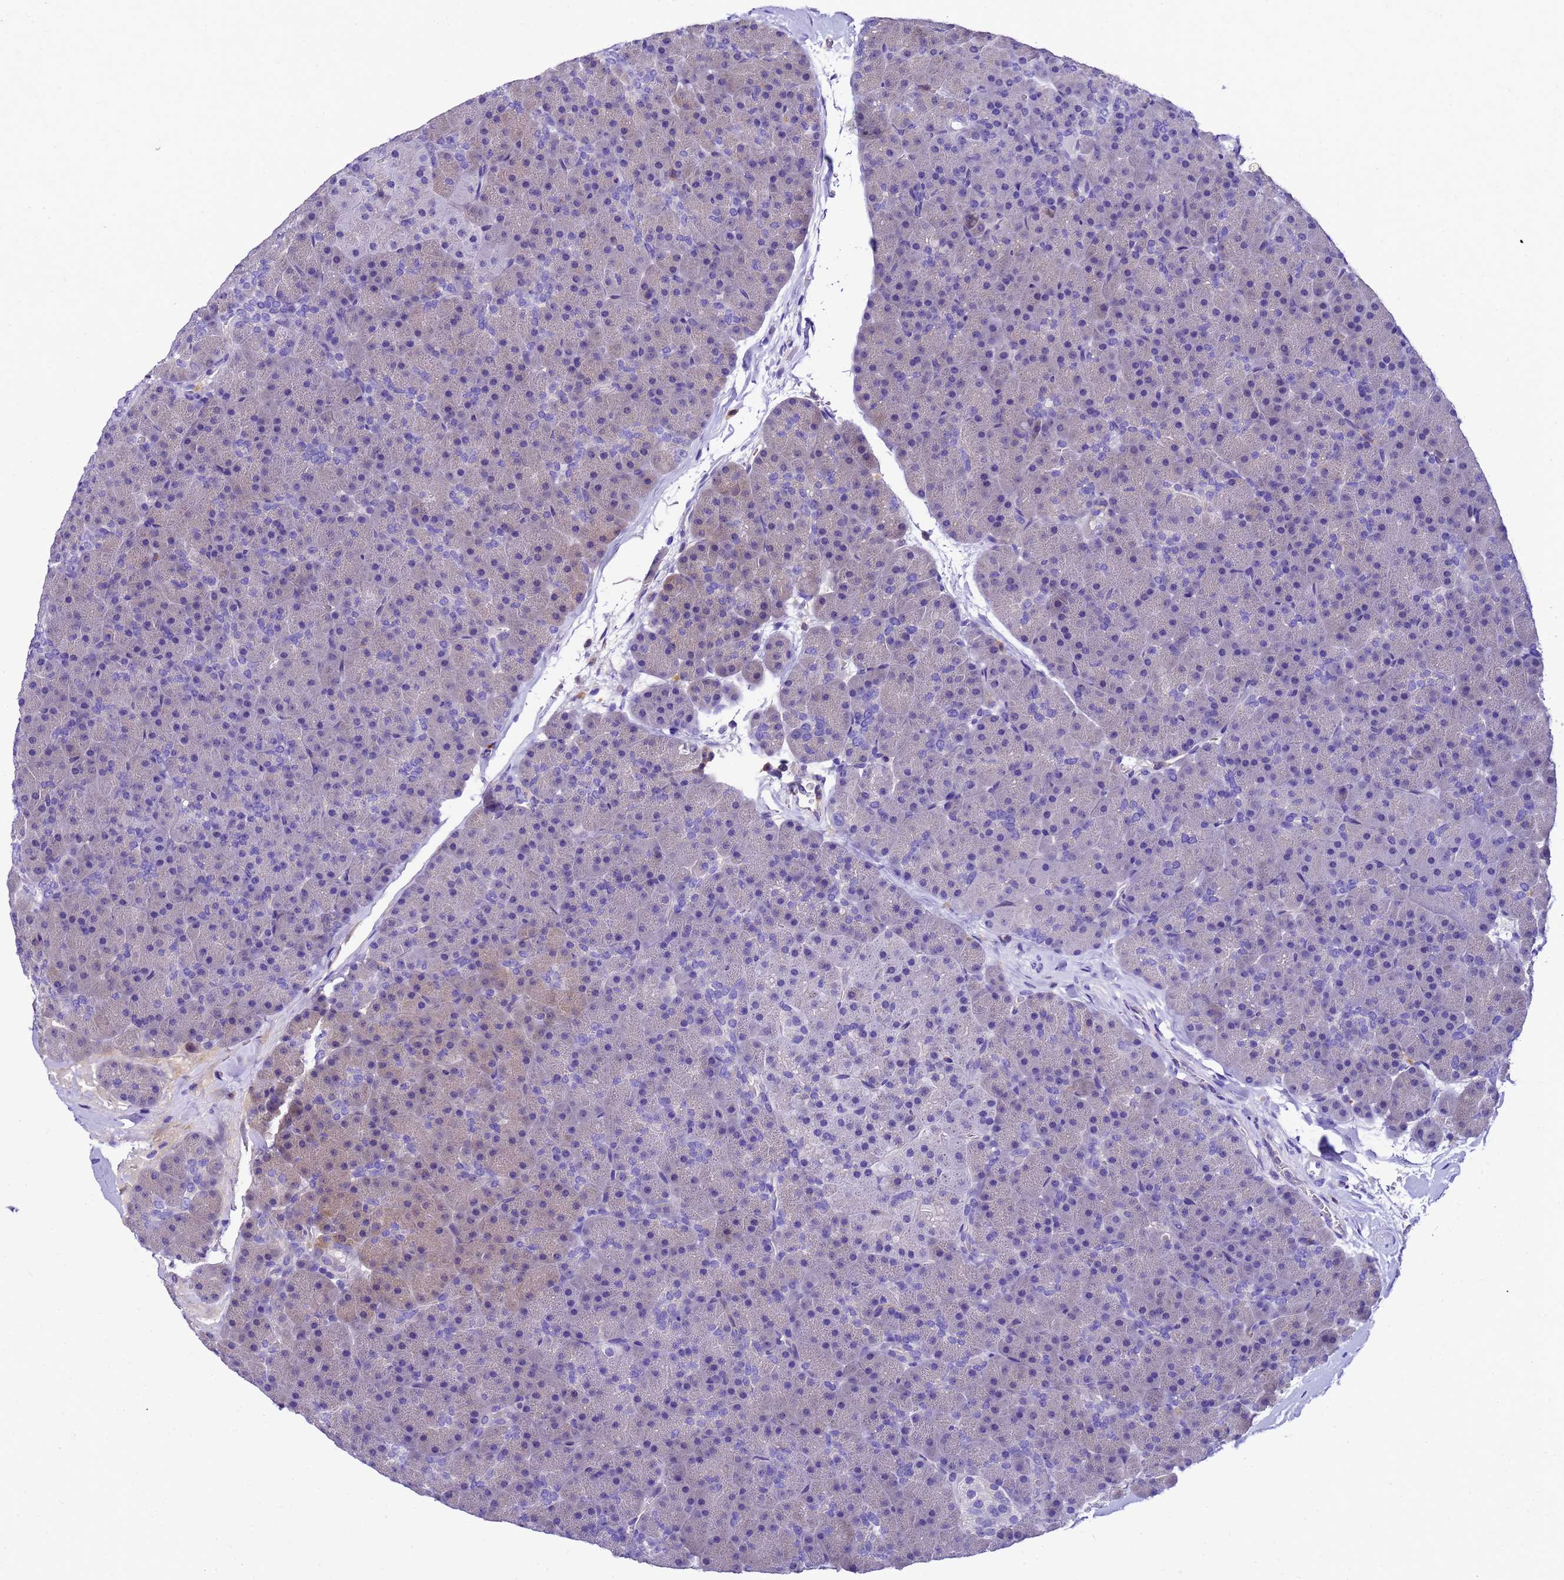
{"staining": {"intensity": "weak", "quantity": "<25%", "location": "cytoplasmic/membranous"}, "tissue": "pancreas", "cell_type": "Exocrine glandular cells", "image_type": "normal", "snomed": [{"axis": "morphology", "description": "Normal tissue, NOS"}, {"axis": "topography", "description": "Pancreas"}], "caption": "Immunohistochemical staining of unremarkable human pancreas shows no significant expression in exocrine glandular cells.", "gene": "UGT2A1", "patient": {"sex": "male", "age": 36}}